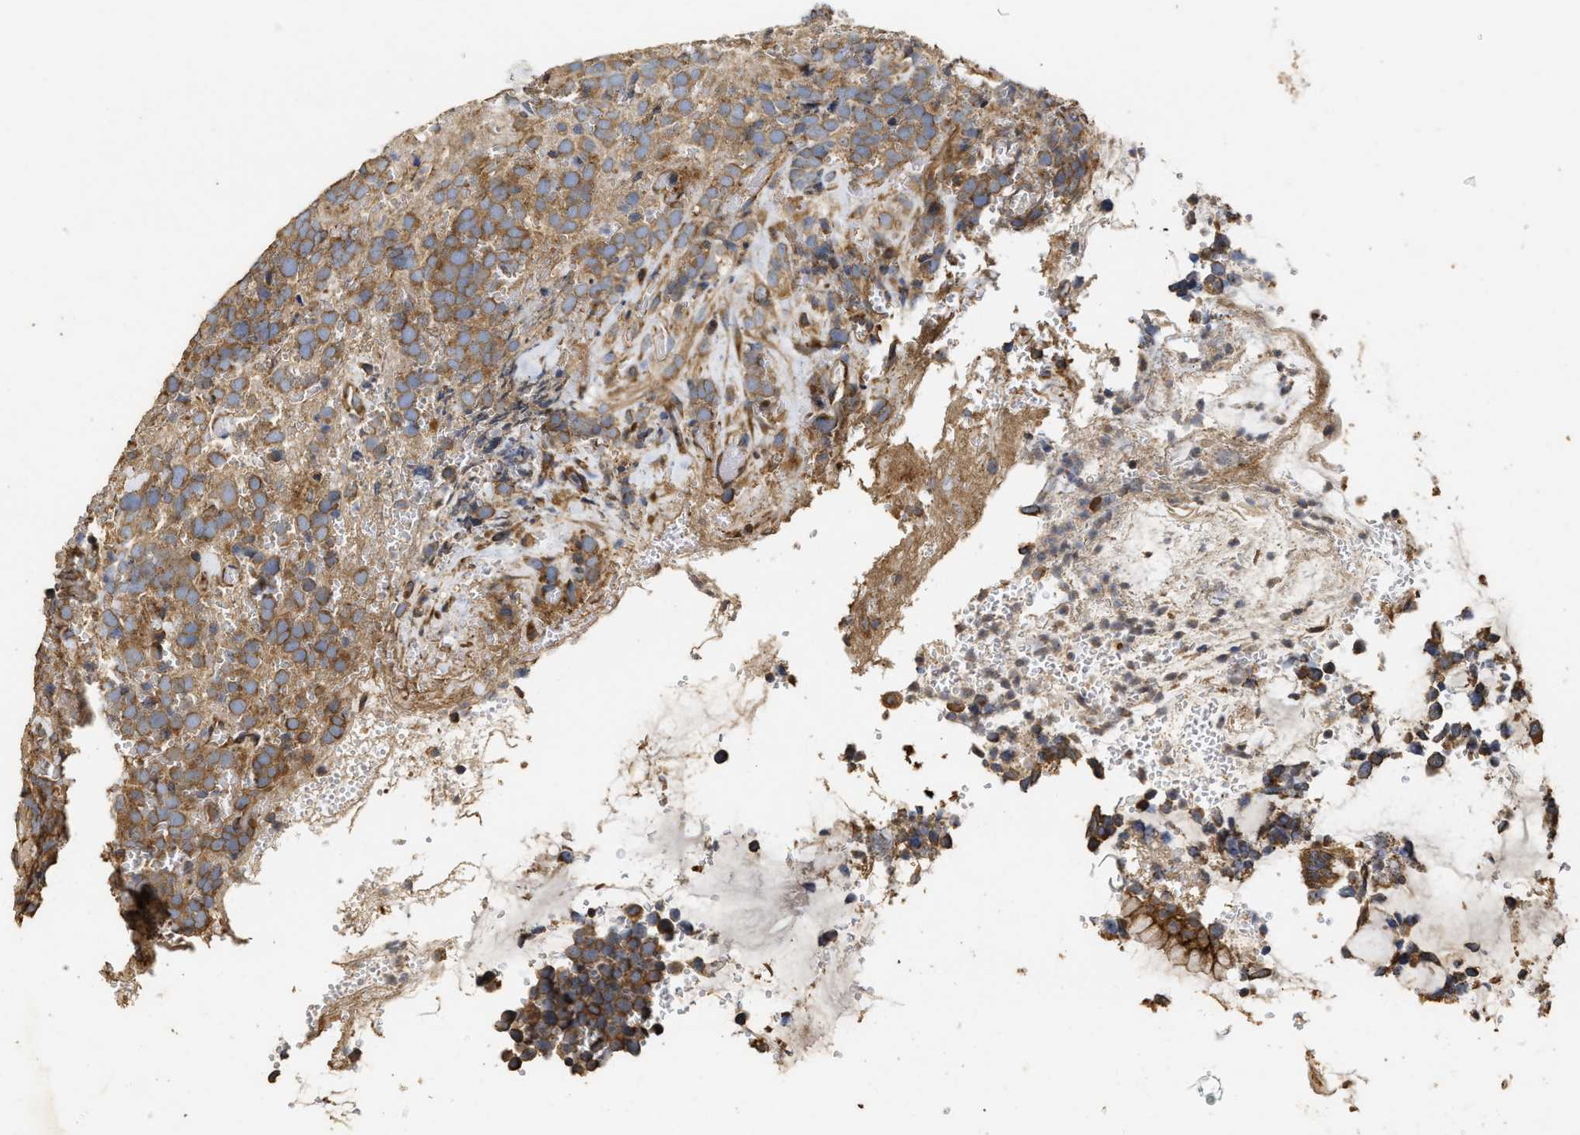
{"staining": {"intensity": "moderate", "quantity": ">75%", "location": "cytoplasmic/membranous"}, "tissue": "stomach", "cell_type": "Glandular cells", "image_type": "normal", "snomed": [{"axis": "morphology", "description": "Normal tissue, NOS"}, {"axis": "morphology", "description": "Carcinoid, malignant, NOS"}, {"axis": "topography", "description": "Stomach, upper"}], "caption": "Immunohistochemical staining of benign human stomach demonstrates moderate cytoplasmic/membranous protein expression in approximately >75% of glandular cells.", "gene": "NAV1", "patient": {"sex": "male", "age": 39}}